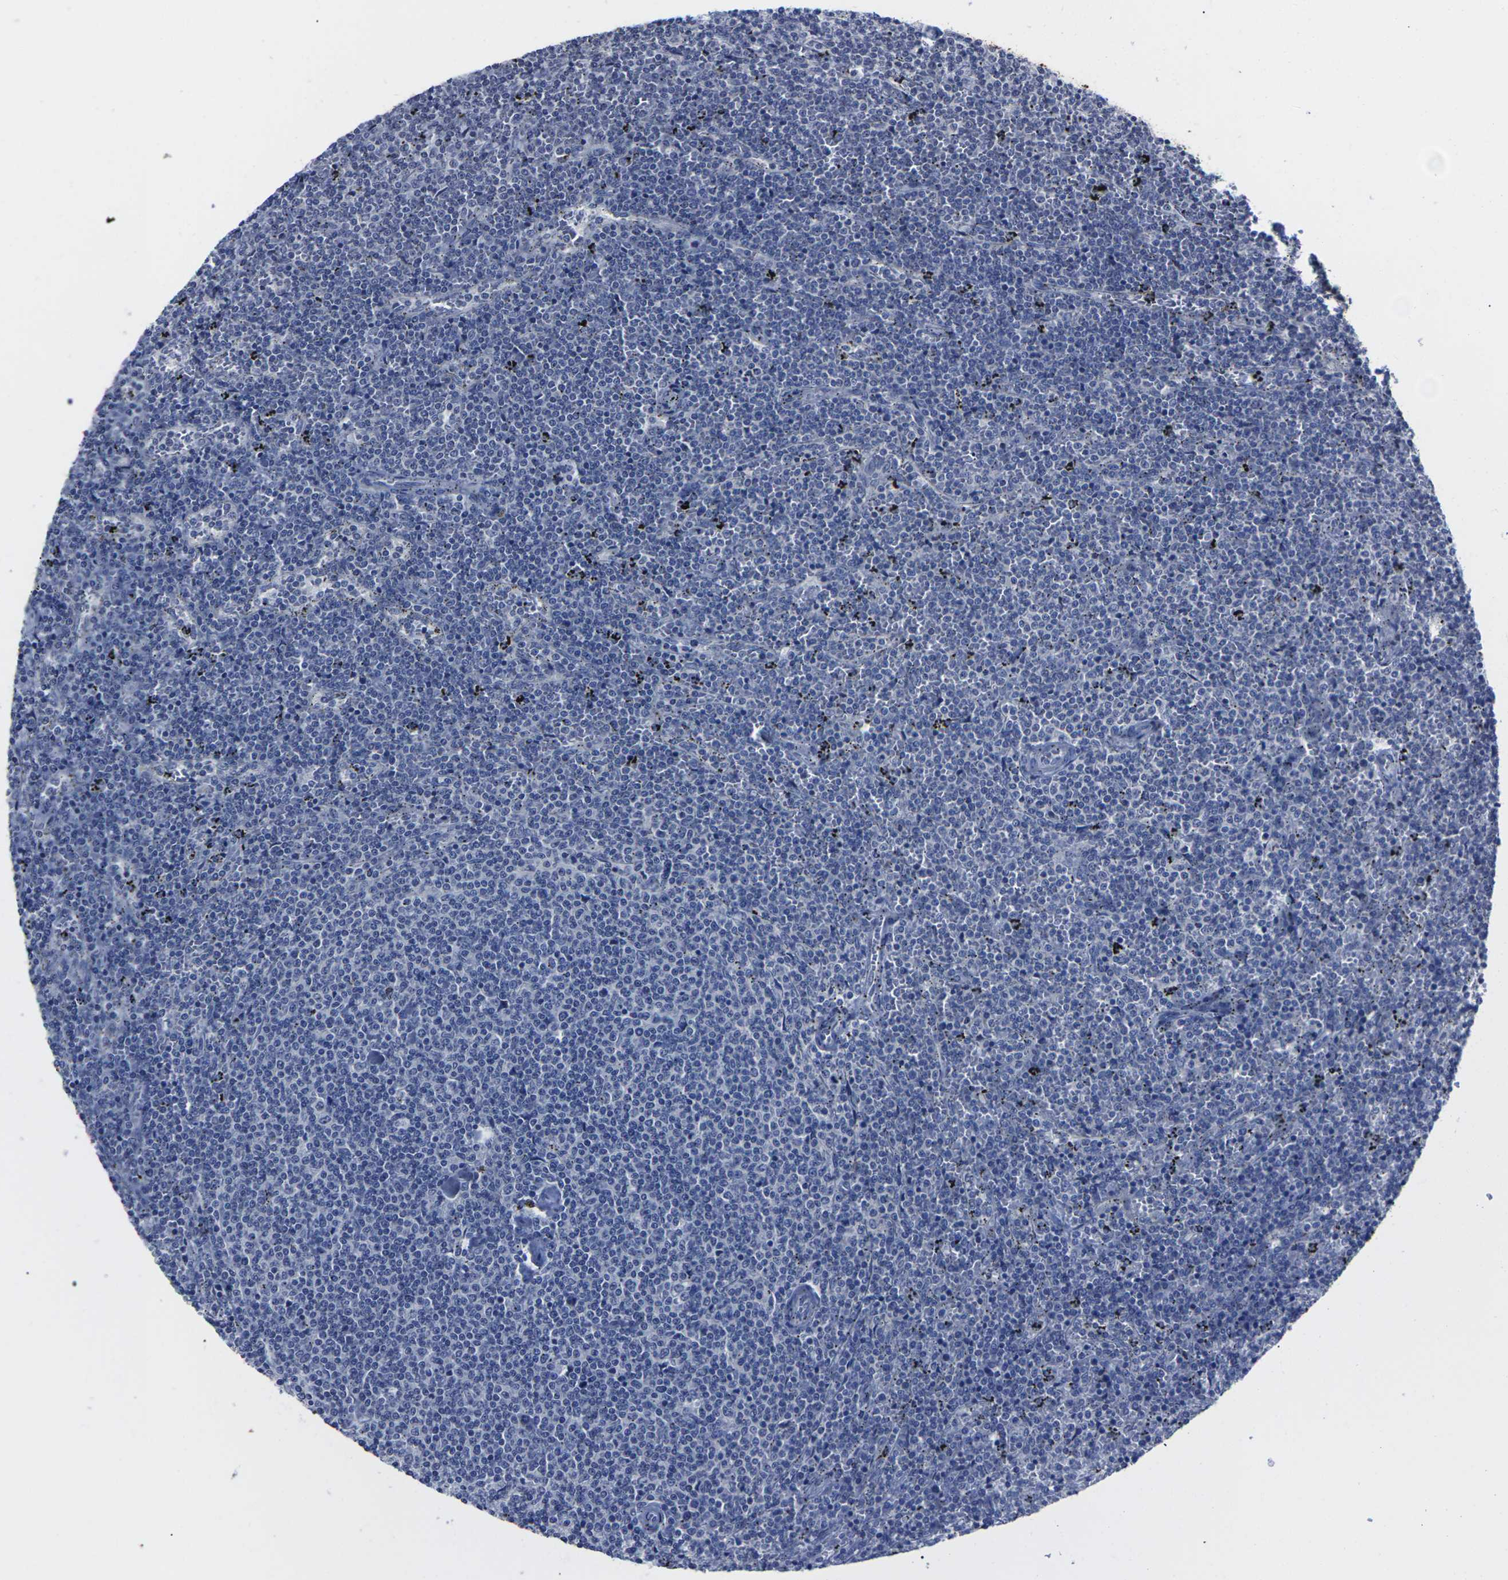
{"staining": {"intensity": "negative", "quantity": "none", "location": "none"}, "tissue": "lymphoma", "cell_type": "Tumor cells", "image_type": "cancer", "snomed": [{"axis": "morphology", "description": "Malignant lymphoma, non-Hodgkin's type, Low grade"}, {"axis": "topography", "description": "Spleen"}], "caption": "IHC of lymphoma reveals no staining in tumor cells.", "gene": "MSANTD4", "patient": {"sex": "female", "age": 50}}